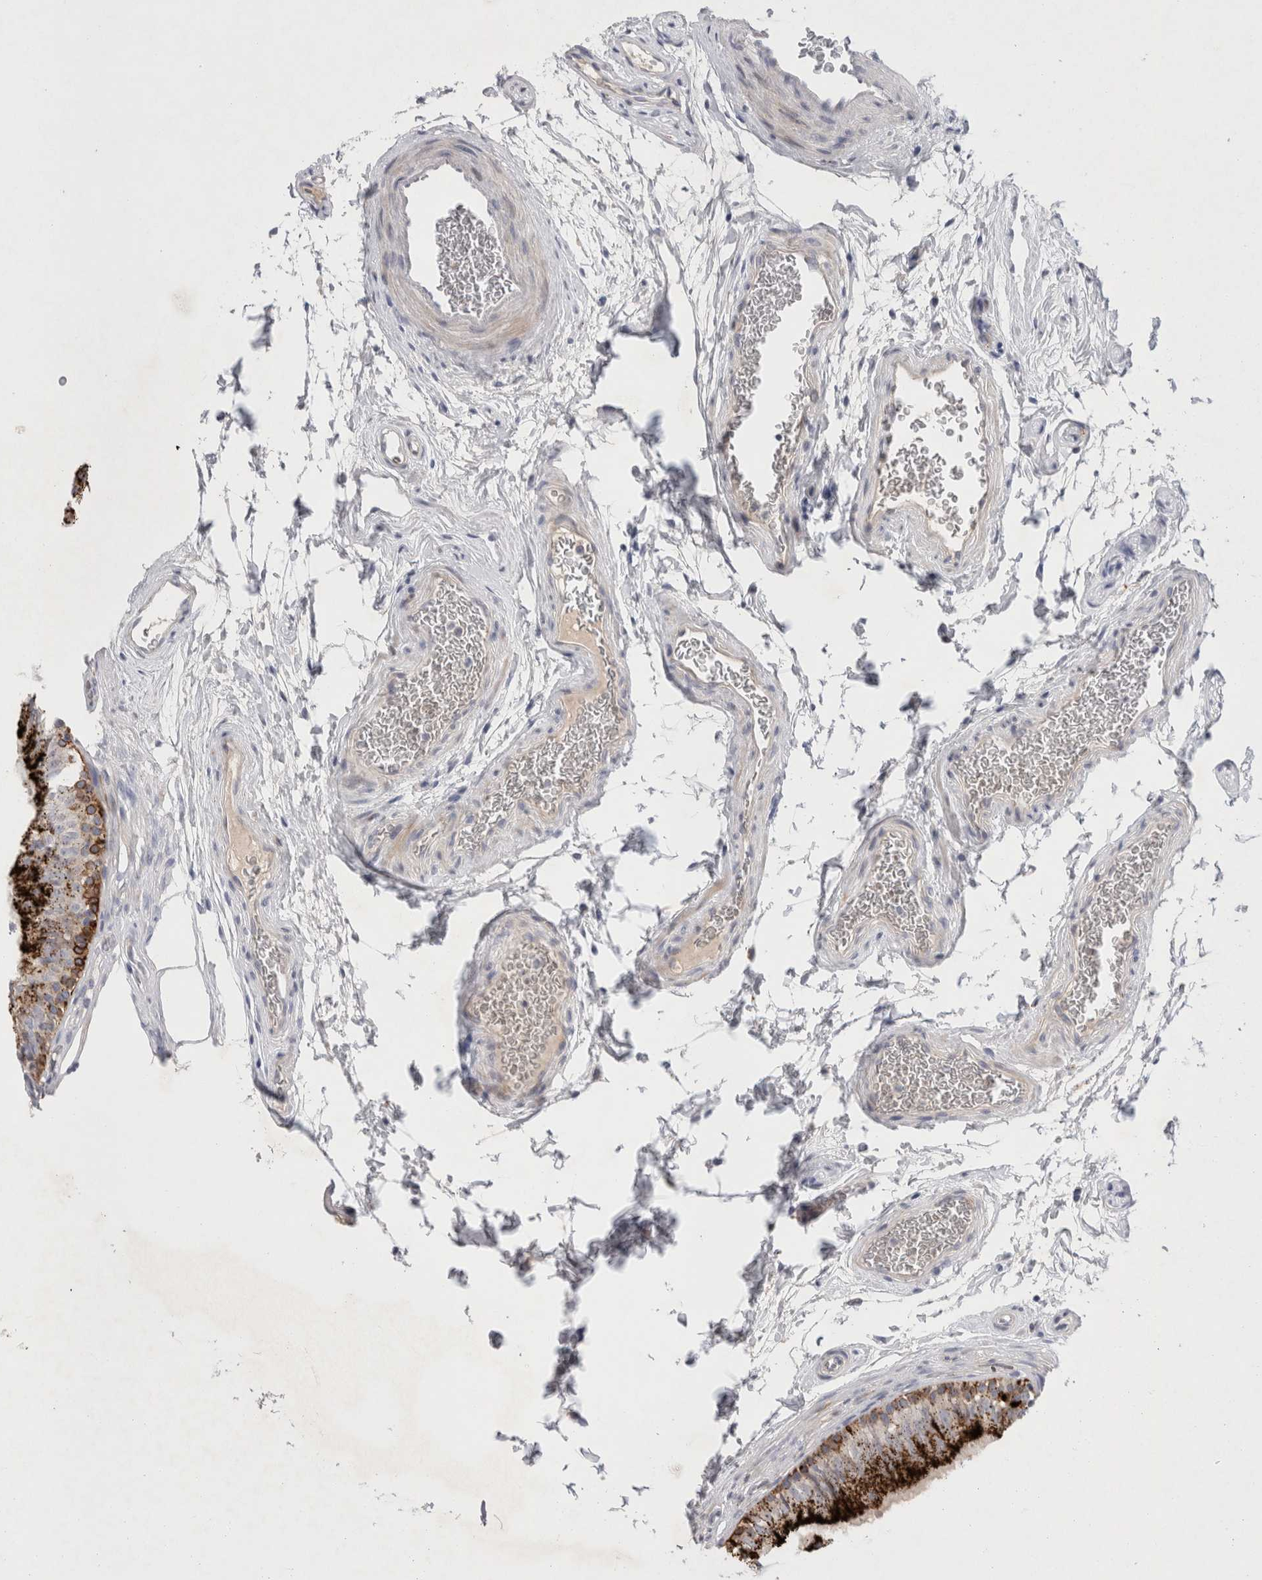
{"staining": {"intensity": "strong", "quantity": "25%-75%", "location": "cytoplasmic/membranous"}, "tissue": "epididymis", "cell_type": "Glandular cells", "image_type": "normal", "snomed": [{"axis": "morphology", "description": "Normal tissue, NOS"}, {"axis": "topography", "description": "Epididymis"}], "caption": "A brown stain shows strong cytoplasmic/membranous staining of a protein in glandular cells of benign epididymis.", "gene": "GAA", "patient": {"sex": "male", "age": 36}}